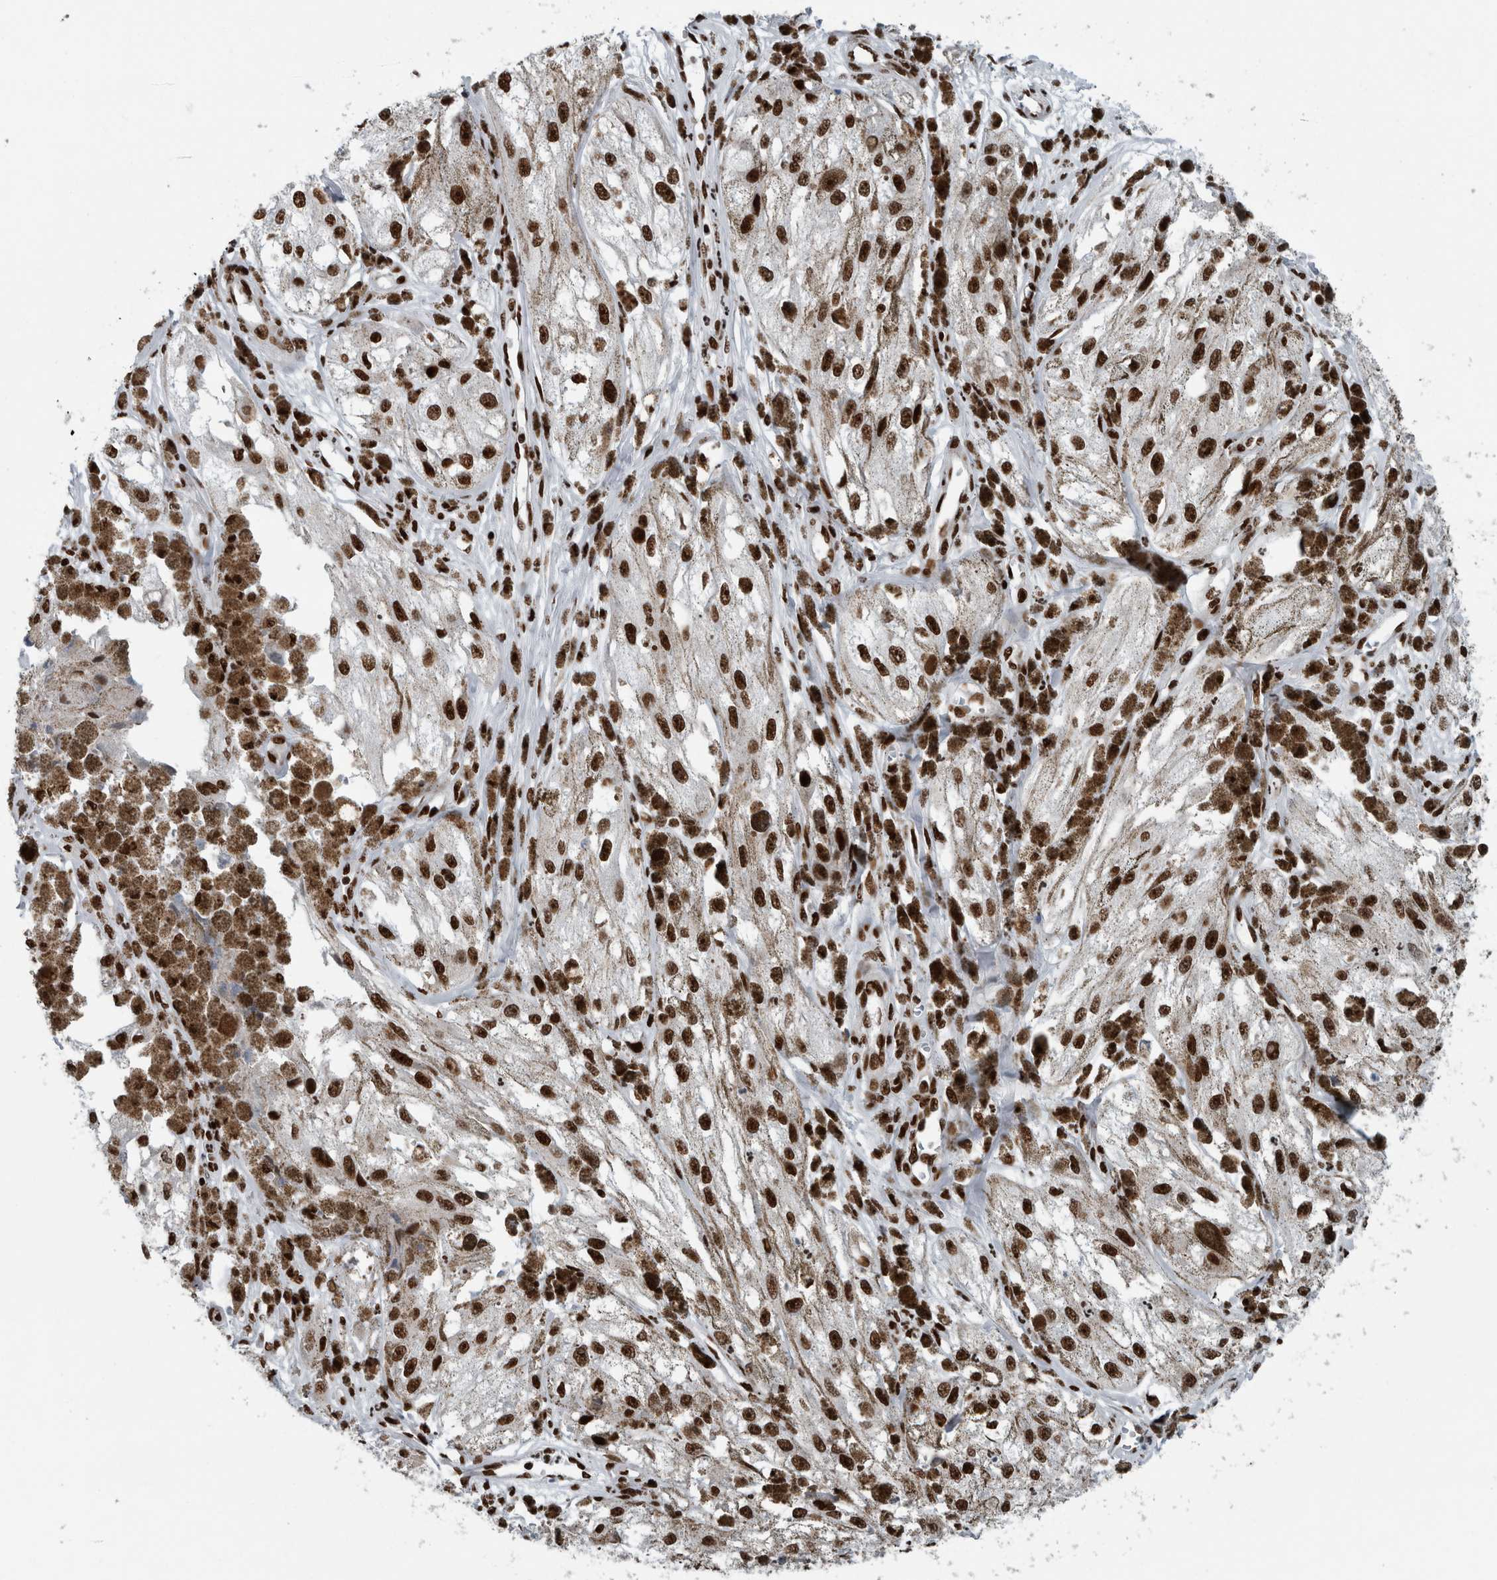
{"staining": {"intensity": "strong", "quantity": ">75%", "location": "nuclear"}, "tissue": "melanoma", "cell_type": "Tumor cells", "image_type": "cancer", "snomed": [{"axis": "morphology", "description": "Malignant melanoma, NOS"}, {"axis": "topography", "description": "Skin"}], "caption": "Immunohistochemical staining of melanoma exhibits high levels of strong nuclear expression in about >75% of tumor cells. (DAB (3,3'-diaminobenzidine) = brown stain, brightfield microscopy at high magnification).", "gene": "DNMT3A", "patient": {"sex": "male", "age": 88}}